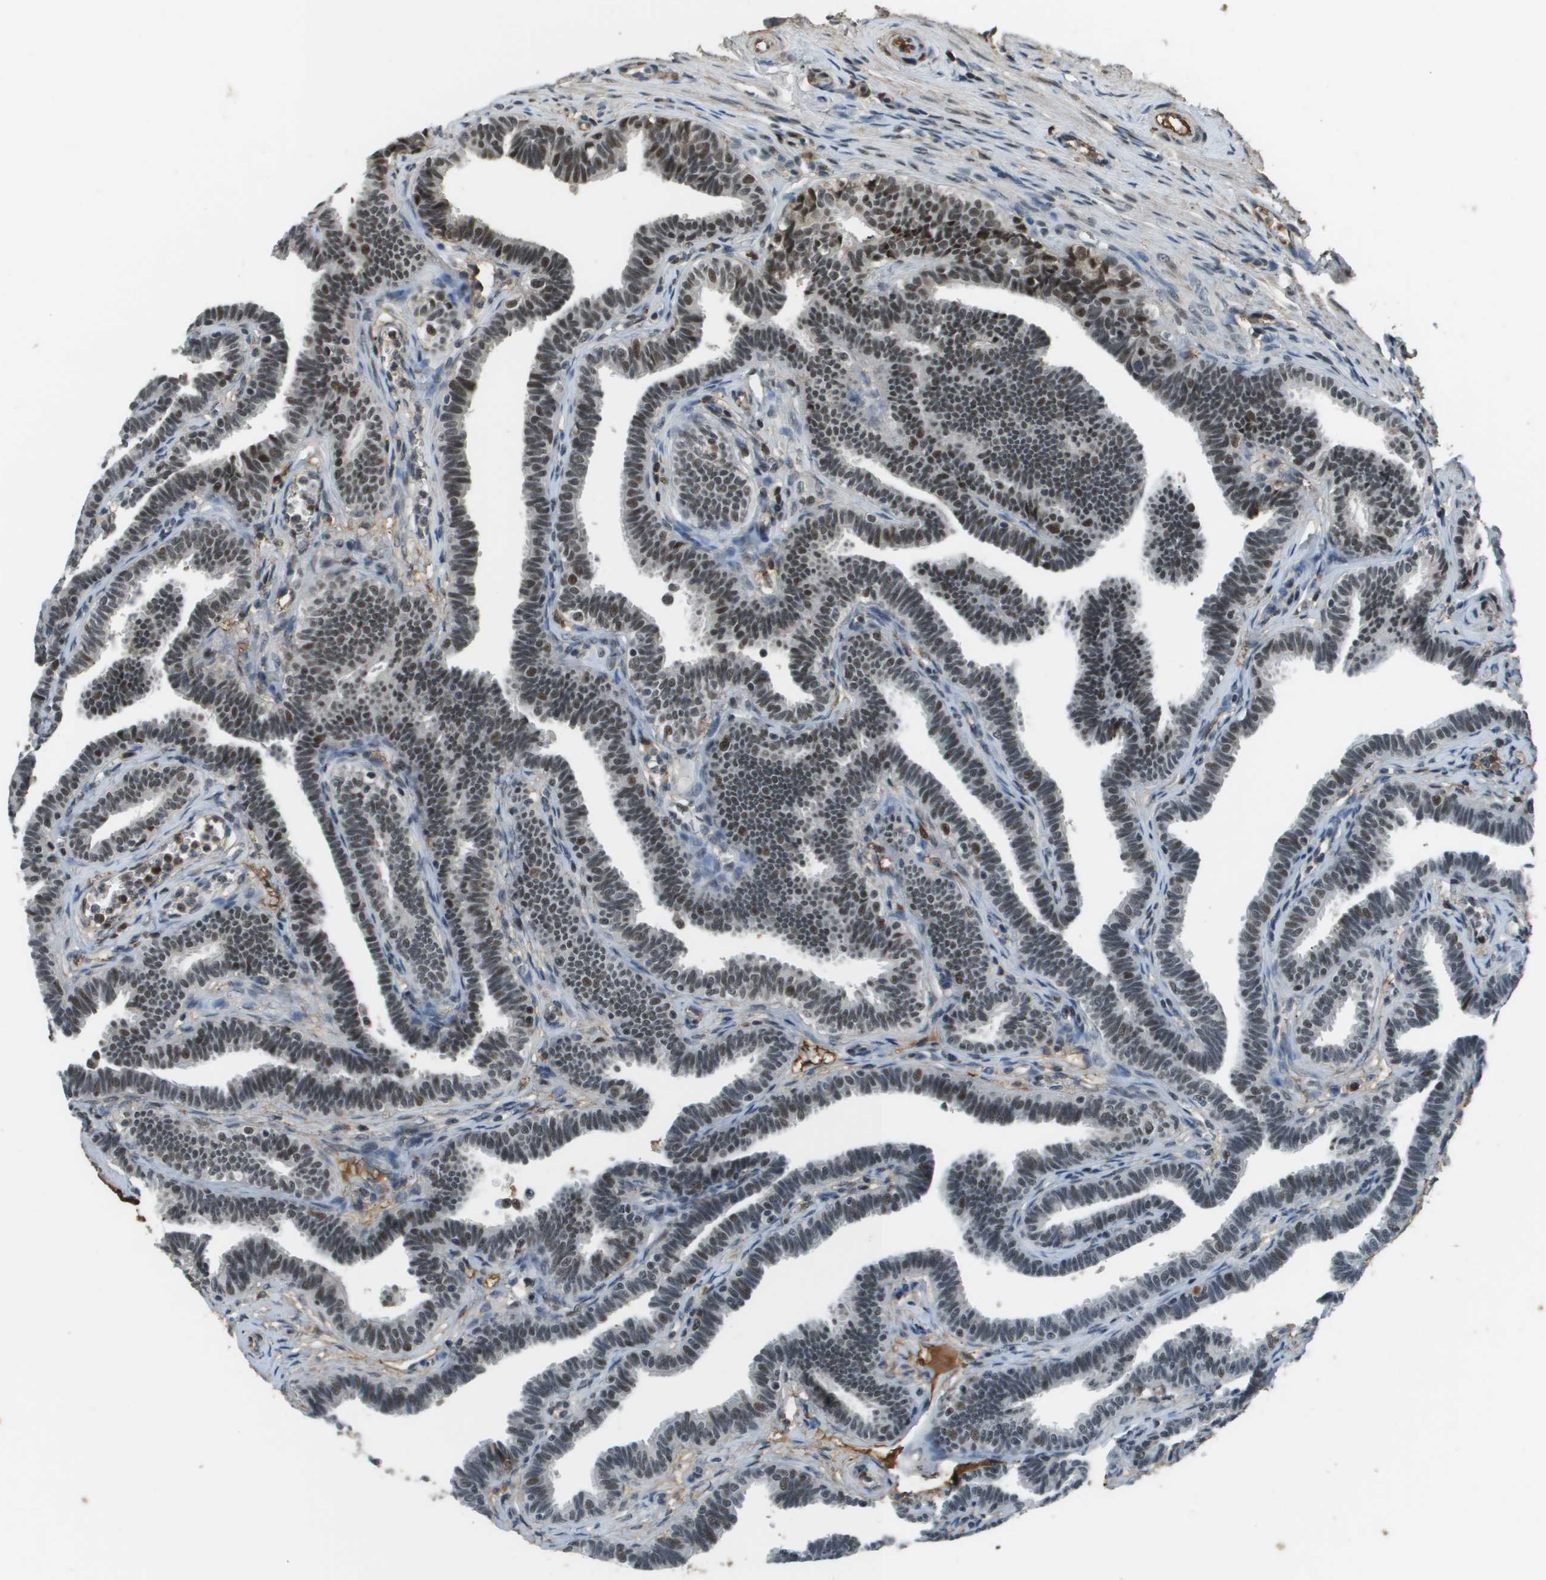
{"staining": {"intensity": "moderate", "quantity": "25%-75%", "location": "nuclear"}, "tissue": "fallopian tube", "cell_type": "Glandular cells", "image_type": "normal", "snomed": [{"axis": "morphology", "description": "Normal tissue, NOS"}, {"axis": "topography", "description": "Fallopian tube"}, {"axis": "topography", "description": "Ovary"}], "caption": "An image of fallopian tube stained for a protein reveals moderate nuclear brown staining in glandular cells.", "gene": "THRAP3", "patient": {"sex": "female", "age": 23}}